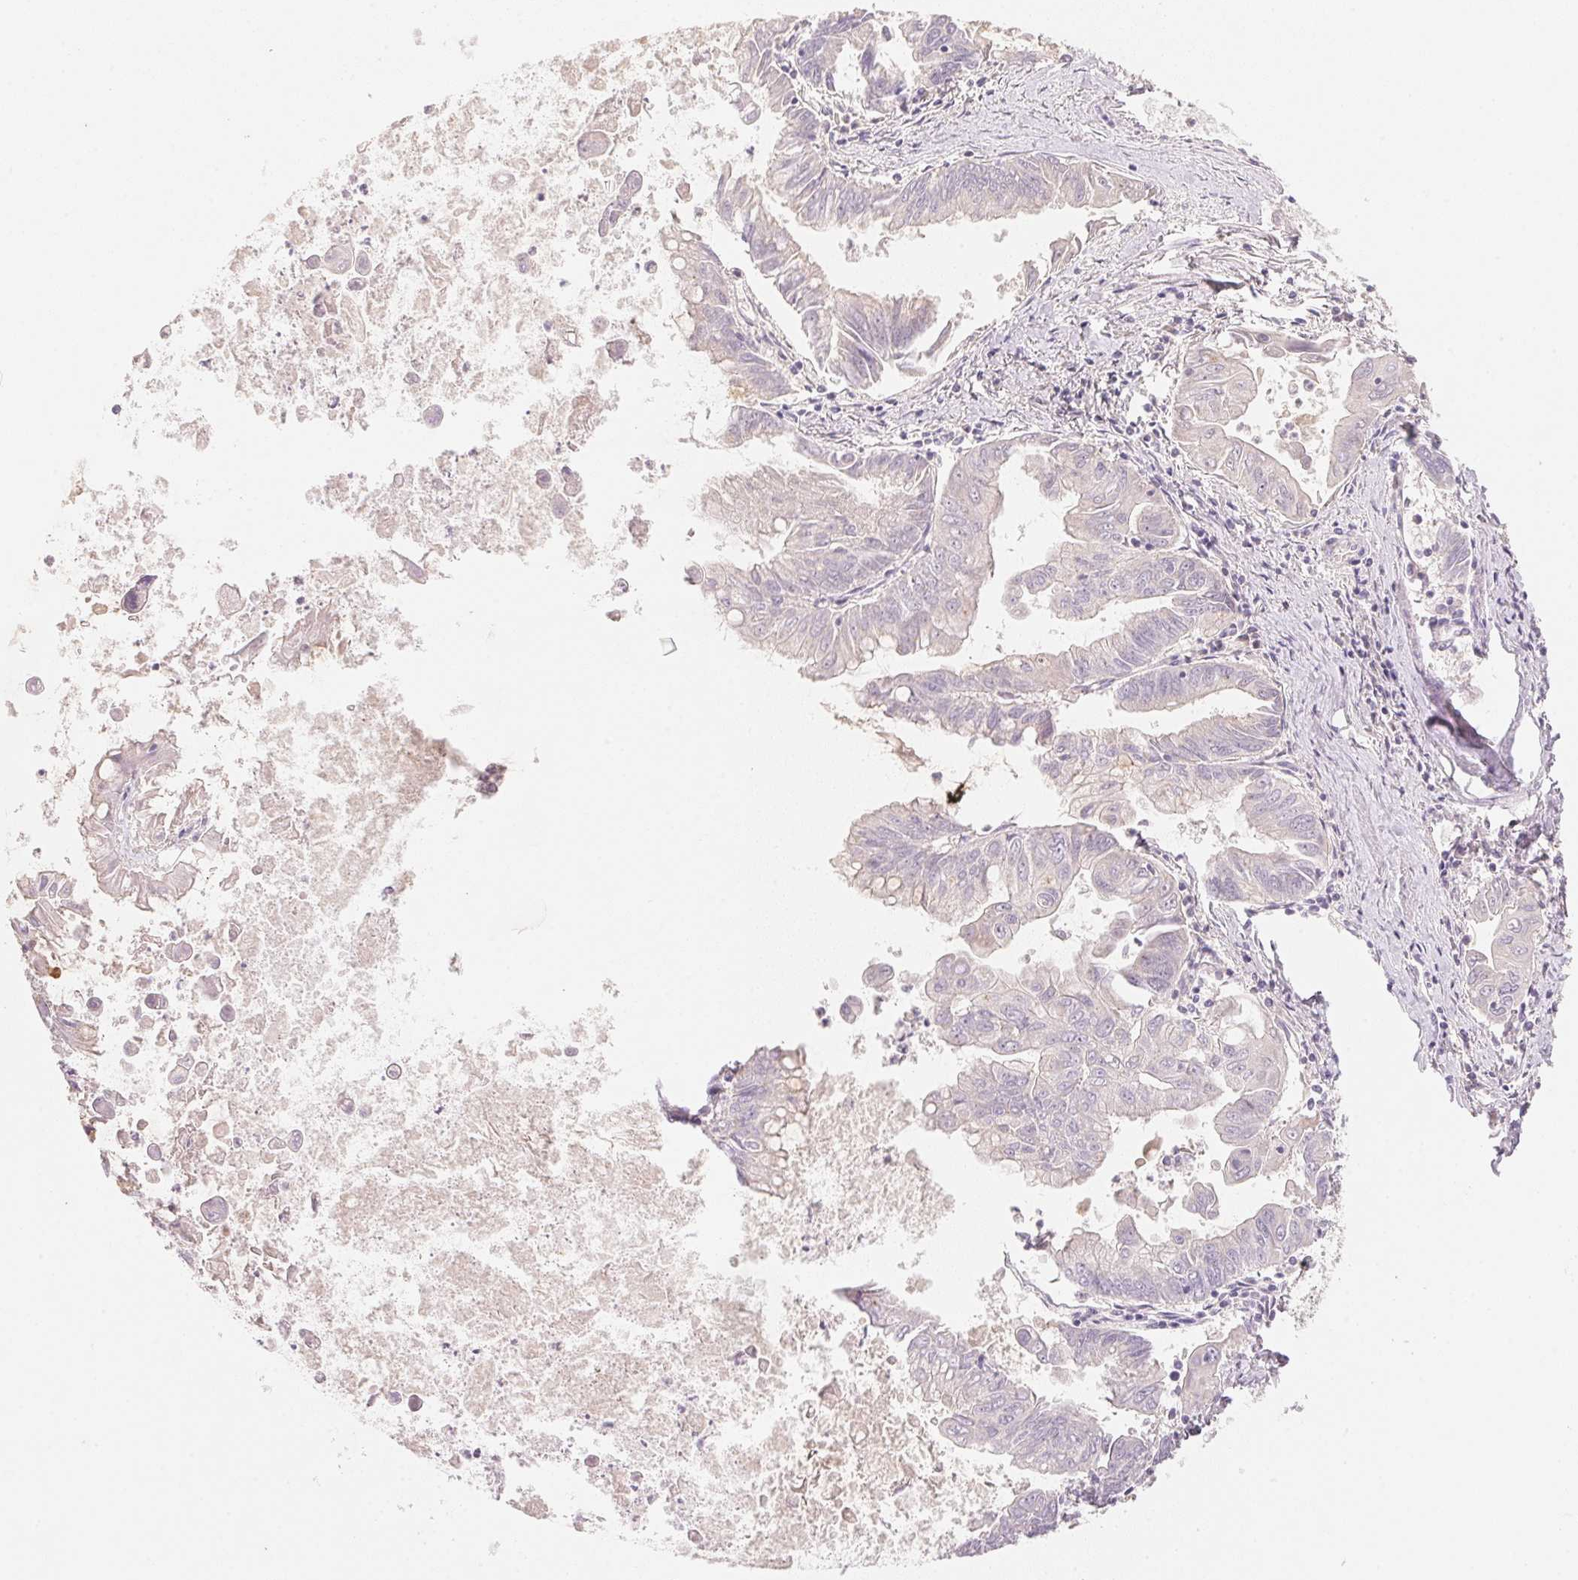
{"staining": {"intensity": "negative", "quantity": "none", "location": "none"}, "tissue": "stomach cancer", "cell_type": "Tumor cells", "image_type": "cancer", "snomed": [{"axis": "morphology", "description": "Adenocarcinoma, NOS"}, {"axis": "topography", "description": "Stomach, upper"}], "caption": "Micrograph shows no protein positivity in tumor cells of stomach cancer tissue.", "gene": "MCOLN3", "patient": {"sex": "male", "age": 80}}